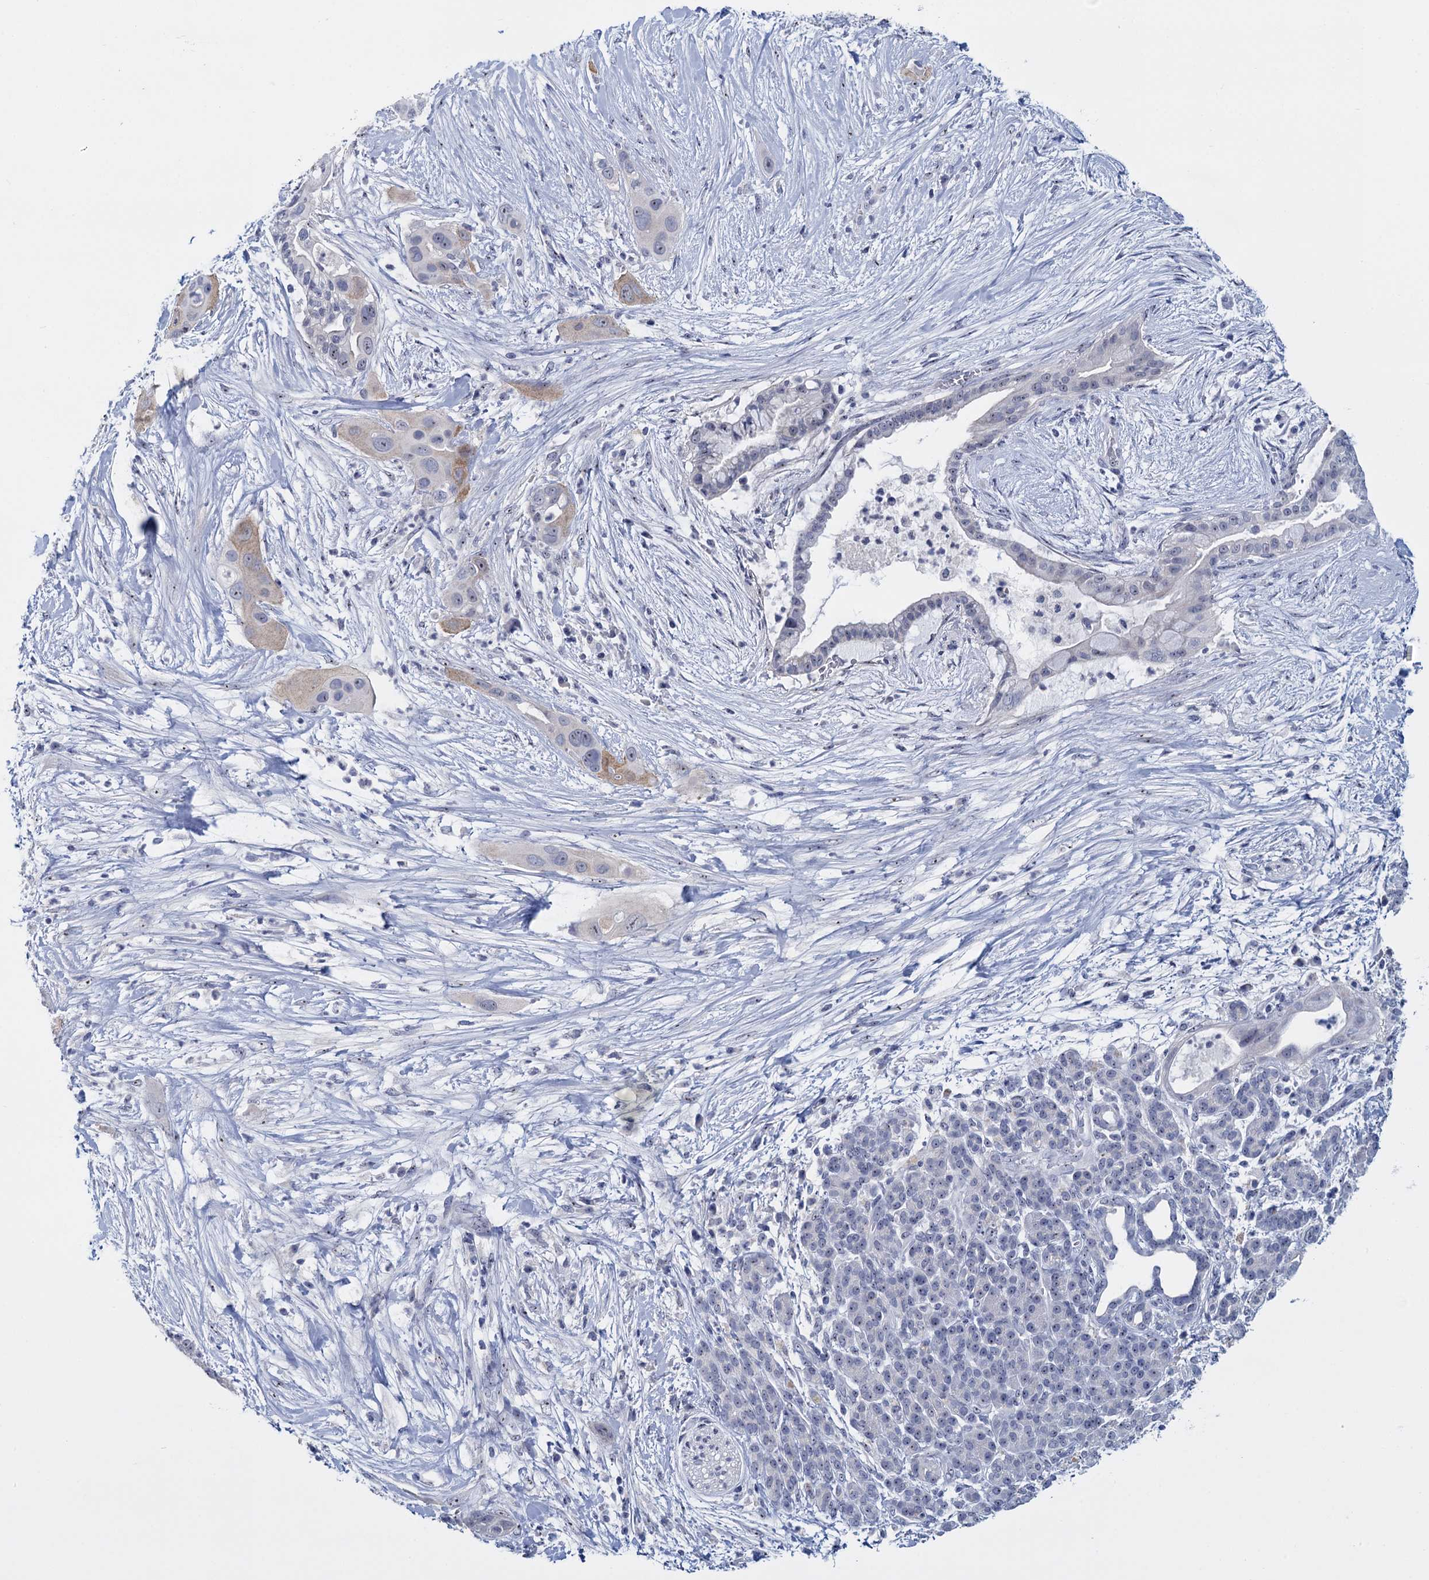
{"staining": {"intensity": "weak", "quantity": "<25%", "location": "cytoplasmic/membranous,nuclear"}, "tissue": "pancreatic cancer", "cell_type": "Tumor cells", "image_type": "cancer", "snomed": [{"axis": "morphology", "description": "Adenocarcinoma, NOS"}, {"axis": "topography", "description": "Pancreas"}], "caption": "Immunohistochemical staining of human adenocarcinoma (pancreatic) displays no significant positivity in tumor cells.", "gene": "SFN", "patient": {"sex": "male", "age": 59}}